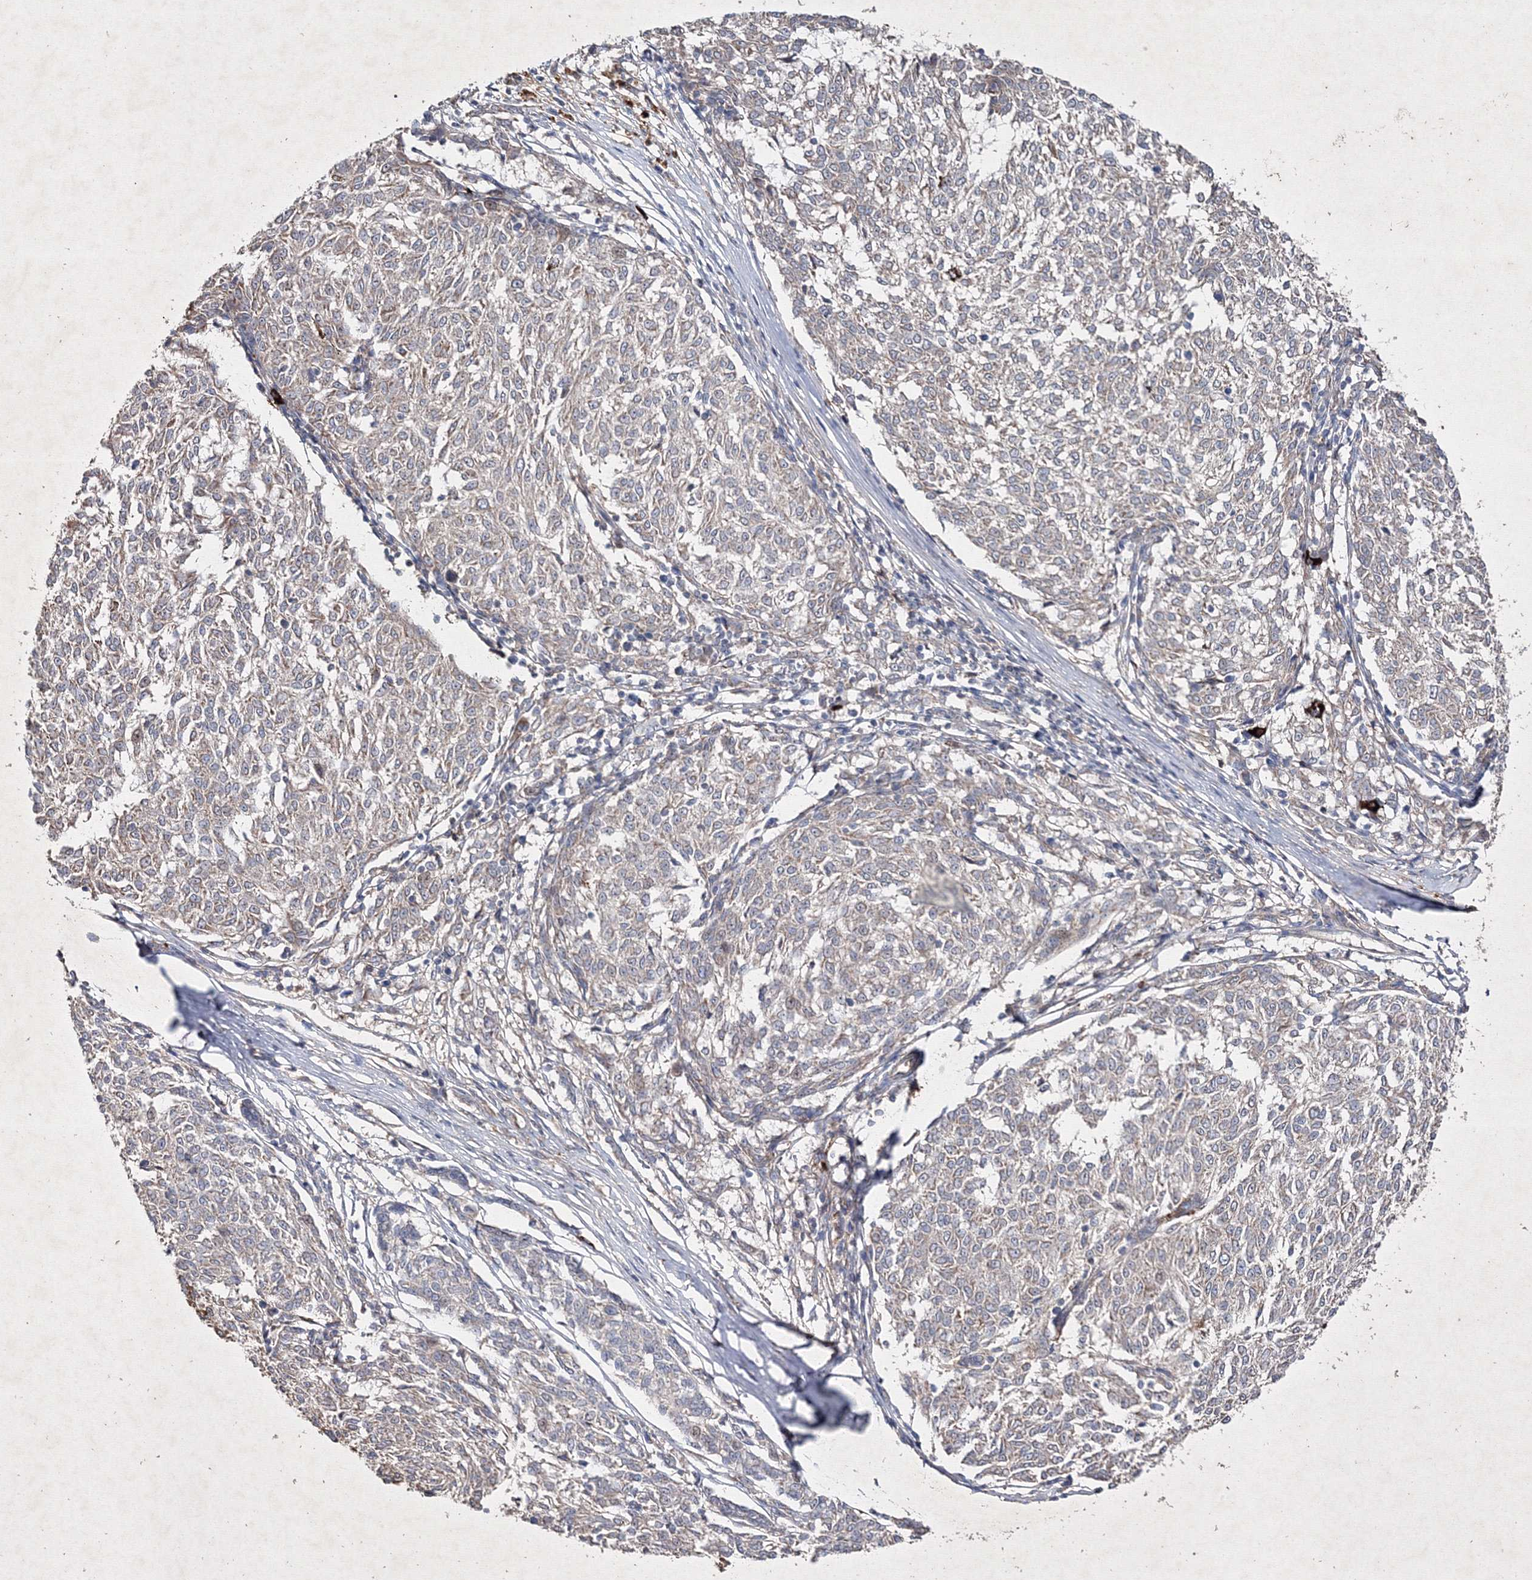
{"staining": {"intensity": "negative", "quantity": "none", "location": "none"}, "tissue": "melanoma", "cell_type": "Tumor cells", "image_type": "cancer", "snomed": [{"axis": "morphology", "description": "Malignant melanoma, NOS"}, {"axis": "topography", "description": "Skin"}], "caption": "The IHC histopathology image has no significant staining in tumor cells of malignant melanoma tissue.", "gene": "GFM1", "patient": {"sex": "female", "age": 72}}